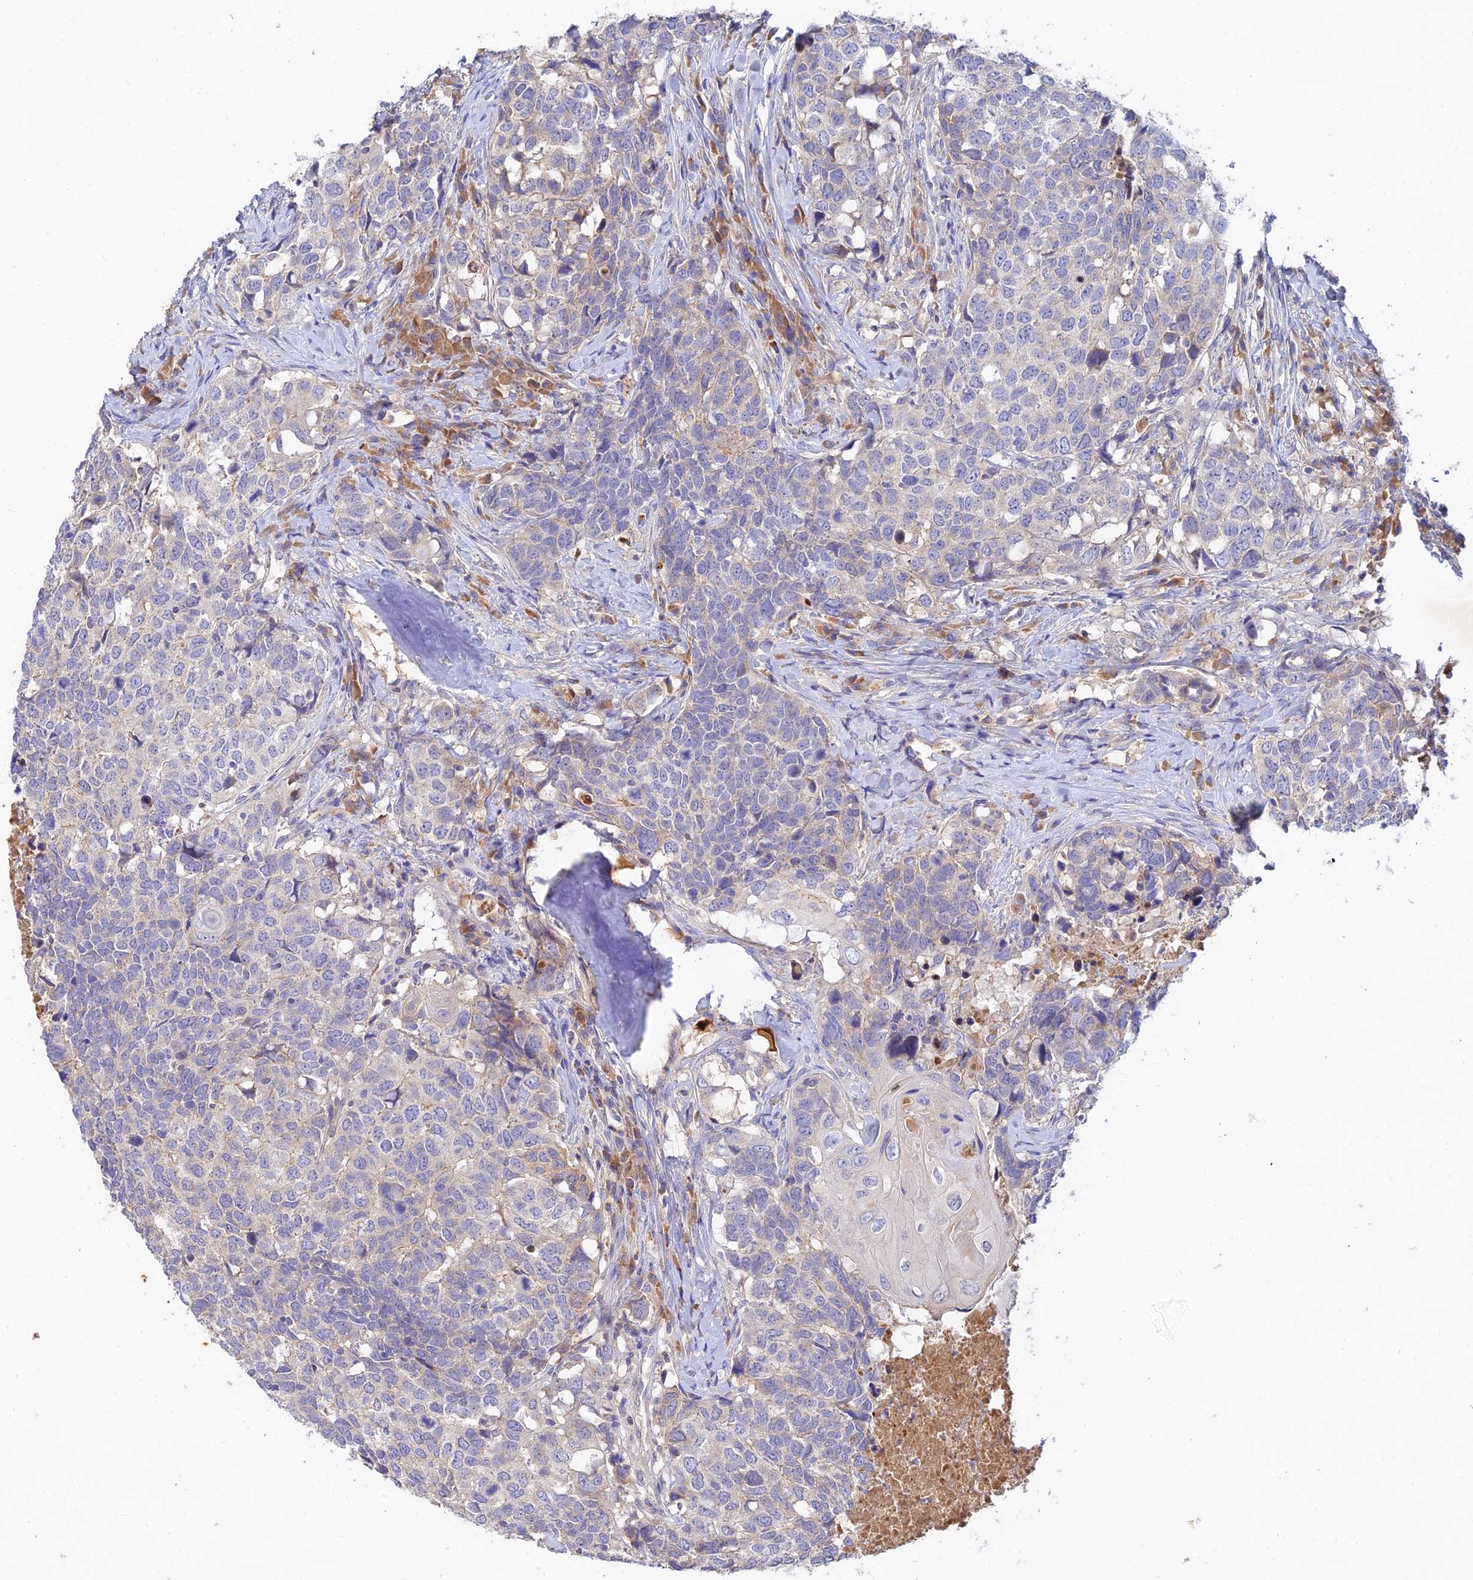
{"staining": {"intensity": "negative", "quantity": "none", "location": "none"}, "tissue": "head and neck cancer", "cell_type": "Tumor cells", "image_type": "cancer", "snomed": [{"axis": "morphology", "description": "Squamous cell carcinoma, NOS"}, {"axis": "topography", "description": "Head-Neck"}], "caption": "Immunohistochemical staining of head and neck cancer (squamous cell carcinoma) shows no significant staining in tumor cells.", "gene": "ACSM5", "patient": {"sex": "male", "age": 66}}